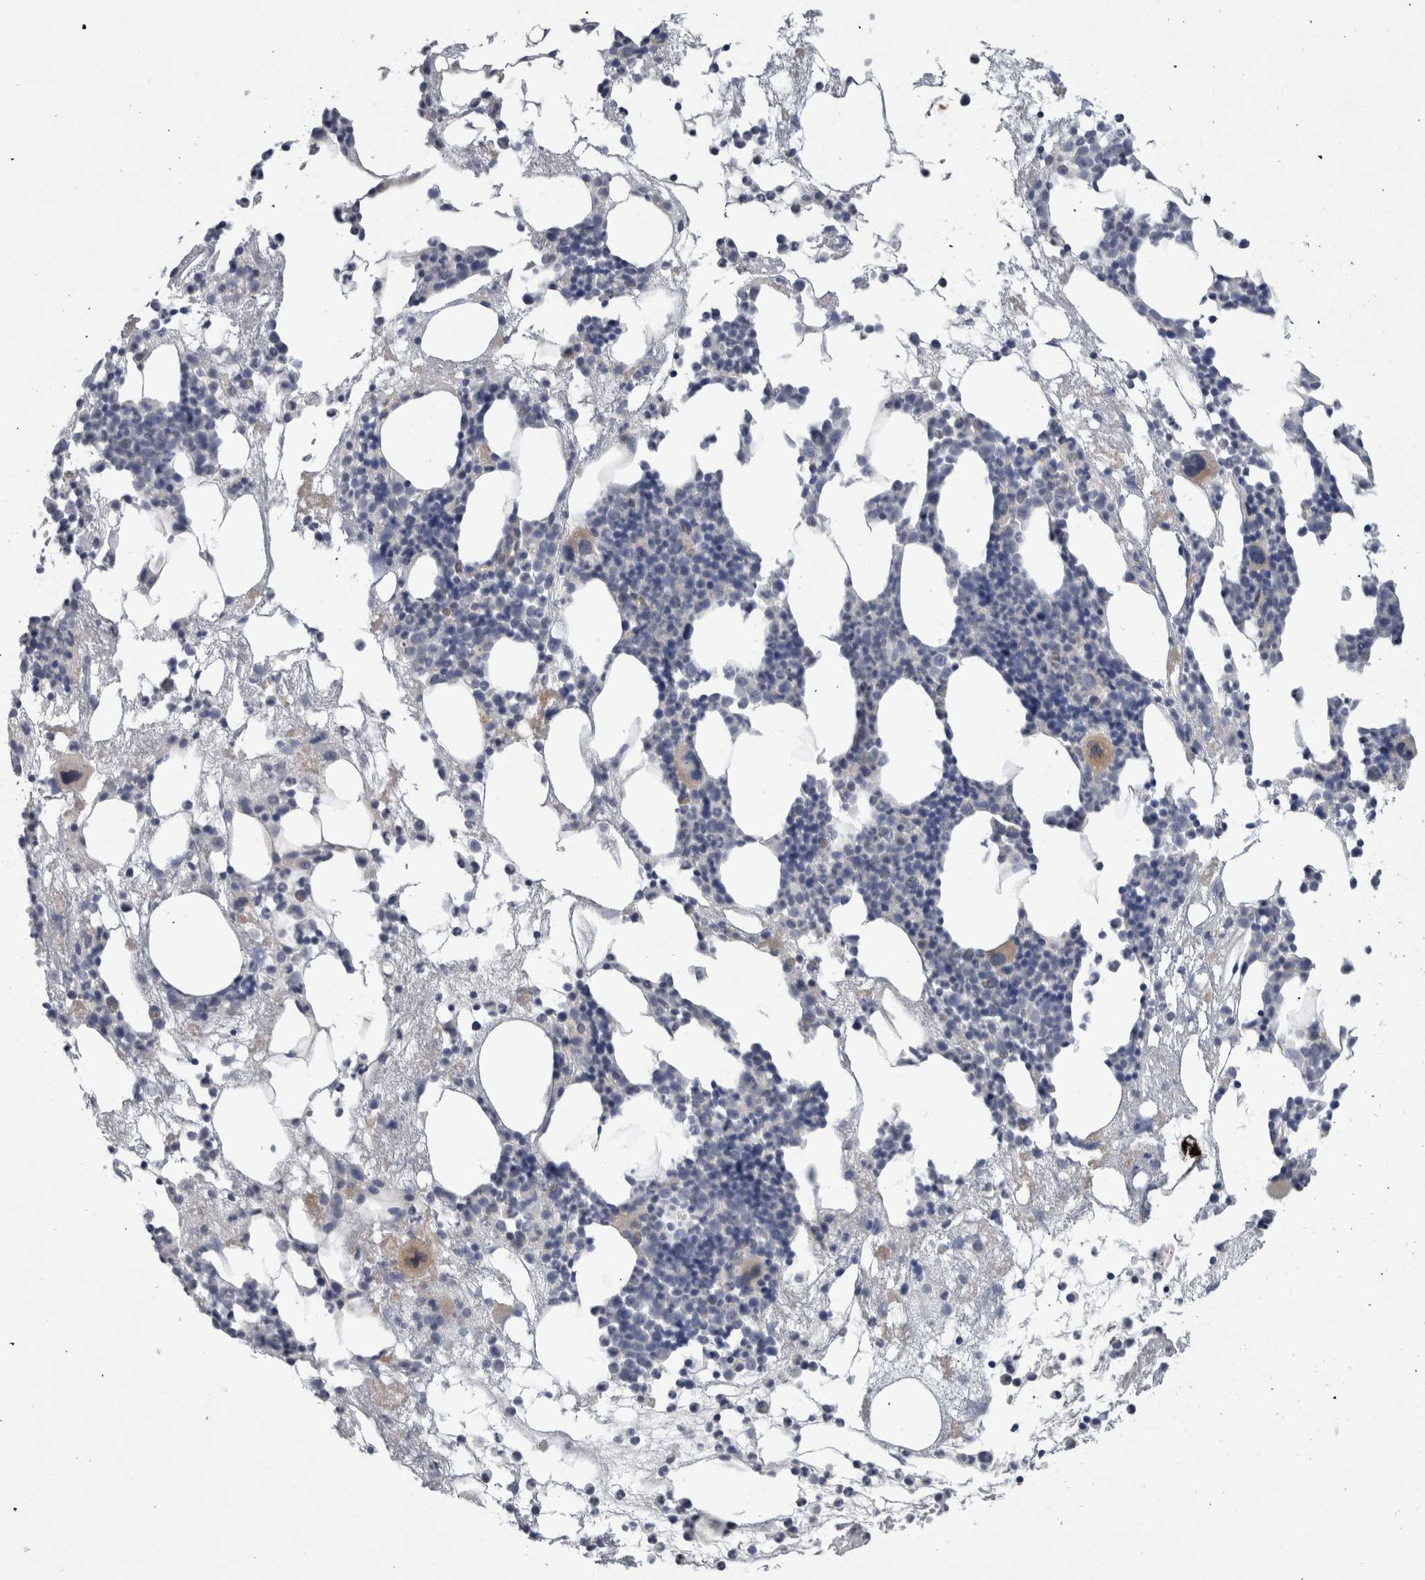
{"staining": {"intensity": "negative", "quantity": "none", "location": "none"}, "tissue": "bone marrow", "cell_type": "Hematopoietic cells", "image_type": "normal", "snomed": [{"axis": "morphology", "description": "Normal tissue, NOS"}, {"axis": "morphology", "description": "Inflammation, NOS"}, {"axis": "topography", "description": "Bone marrow"}], "caption": "This is an IHC micrograph of unremarkable human bone marrow. There is no positivity in hematopoietic cells.", "gene": "ADAM2", "patient": {"sex": "female", "age": 81}}